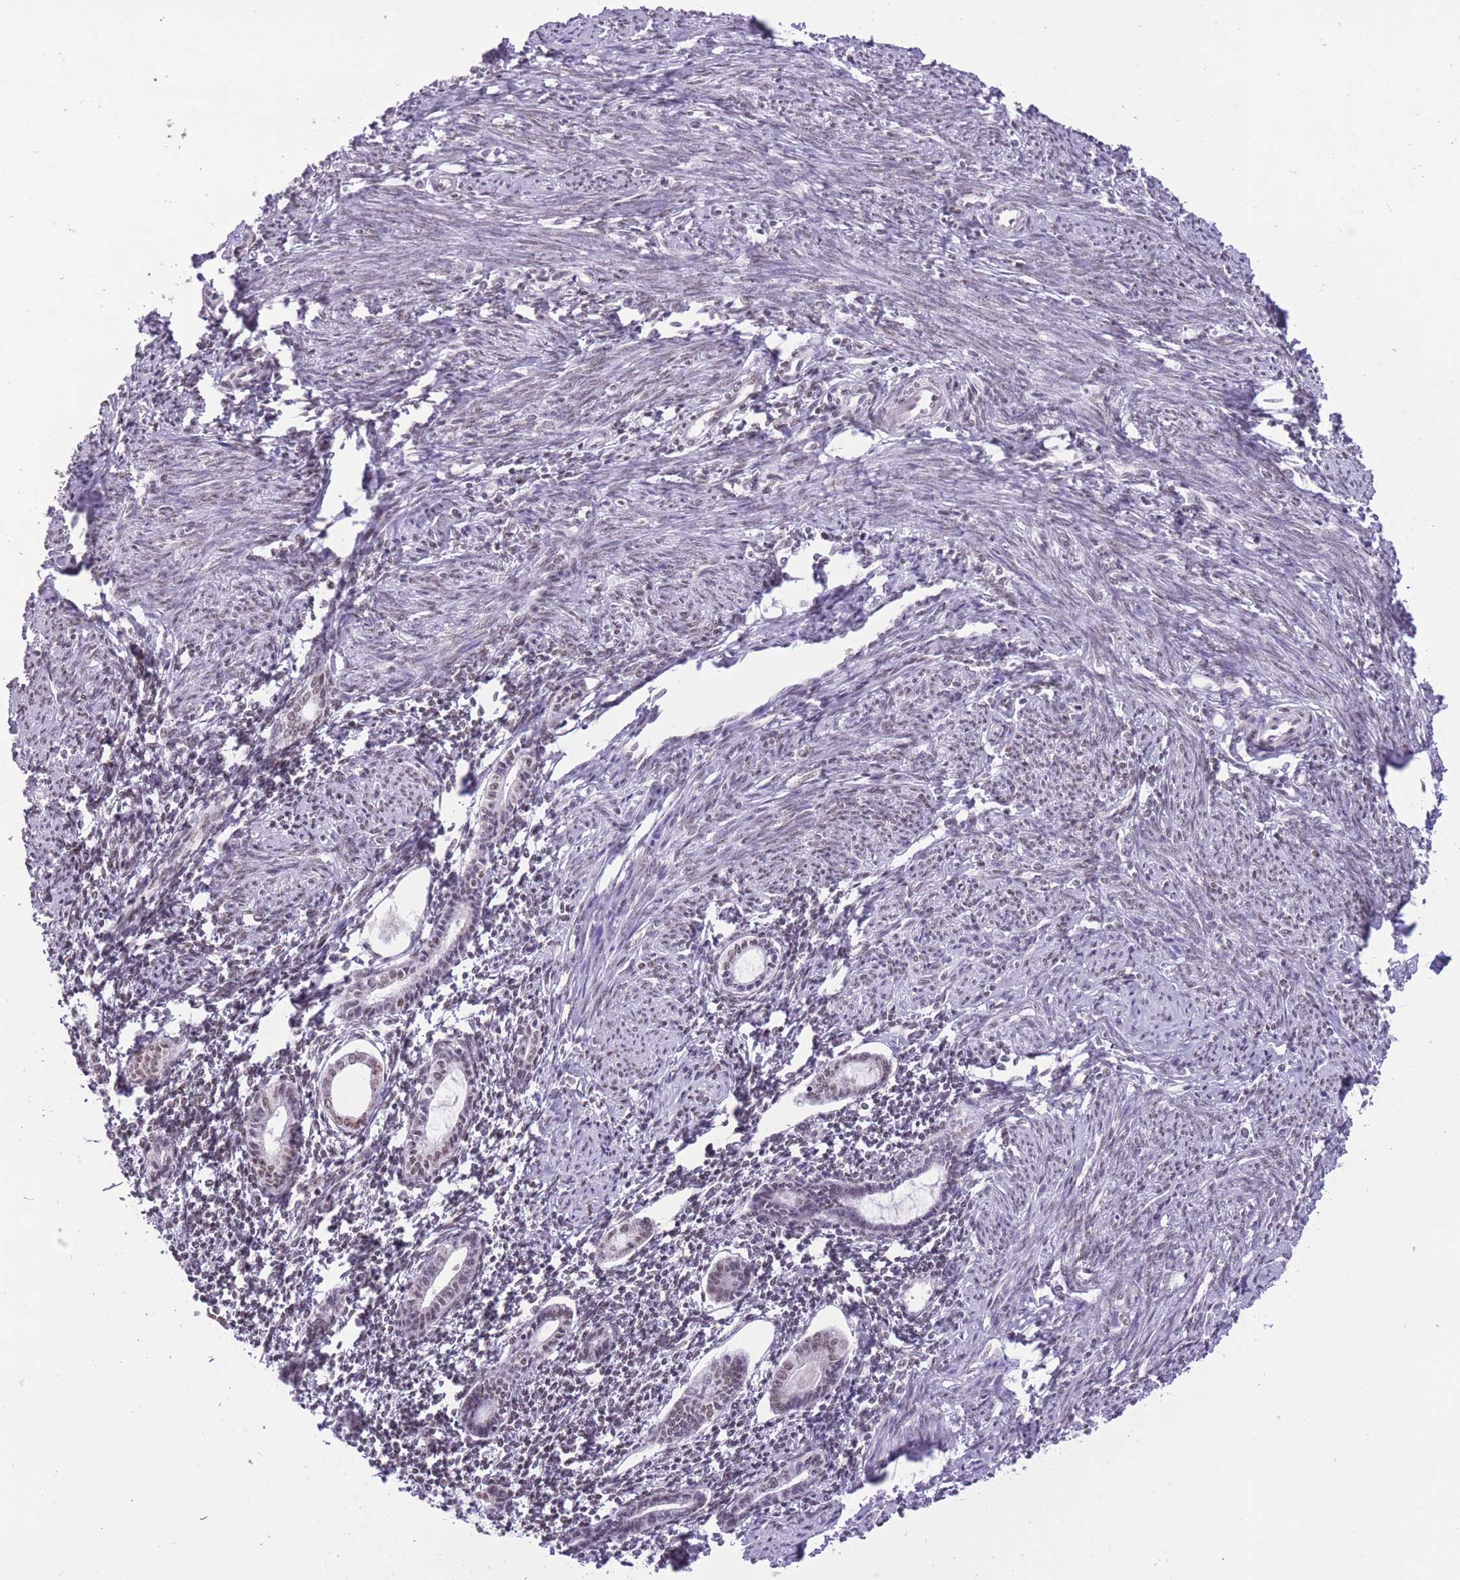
{"staining": {"intensity": "moderate", "quantity": "<25%", "location": "nuclear"}, "tissue": "endometrium", "cell_type": "Cells in endometrial stroma", "image_type": "normal", "snomed": [{"axis": "morphology", "description": "Normal tissue, NOS"}, {"axis": "topography", "description": "Endometrium"}], "caption": "Human endometrium stained for a protein (brown) reveals moderate nuclear positive expression in about <25% of cells in endometrial stroma.", "gene": "ZBED5", "patient": {"sex": "female", "age": 63}}